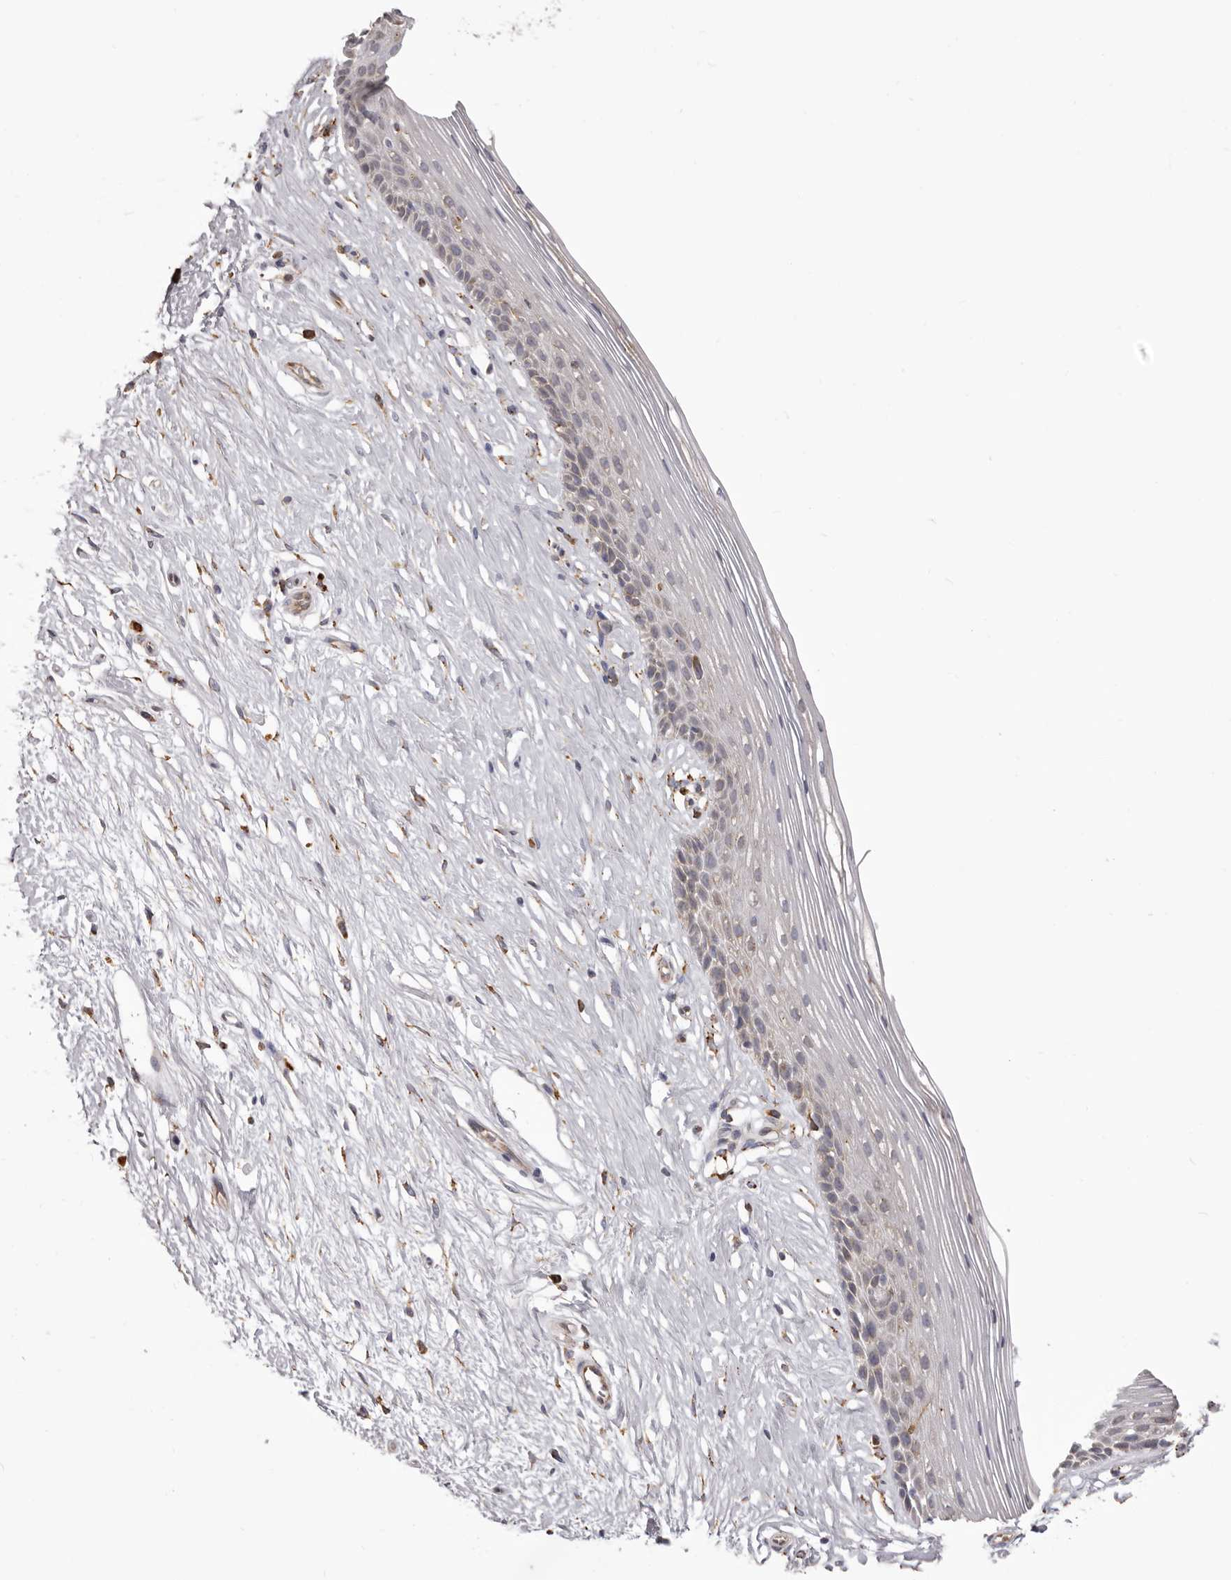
{"staining": {"intensity": "weak", "quantity": "25%-75%", "location": "cytoplasmic/membranous"}, "tissue": "vagina", "cell_type": "Squamous epithelial cells", "image_type": "normal", "snomed": [{"axis": "morphology", "description": "Normal tissue, NOS"}, {"axis": "topography", "description": "Vagina"}], "caption": "The photomicrograph exhibits staining of normal vagina, revealing weak cytoplasmic/membranous protein positivity (brown color) within squamous epithelial cells.", "gene": "QRSL1", "patient": {"sex": "female", "age": 46}}